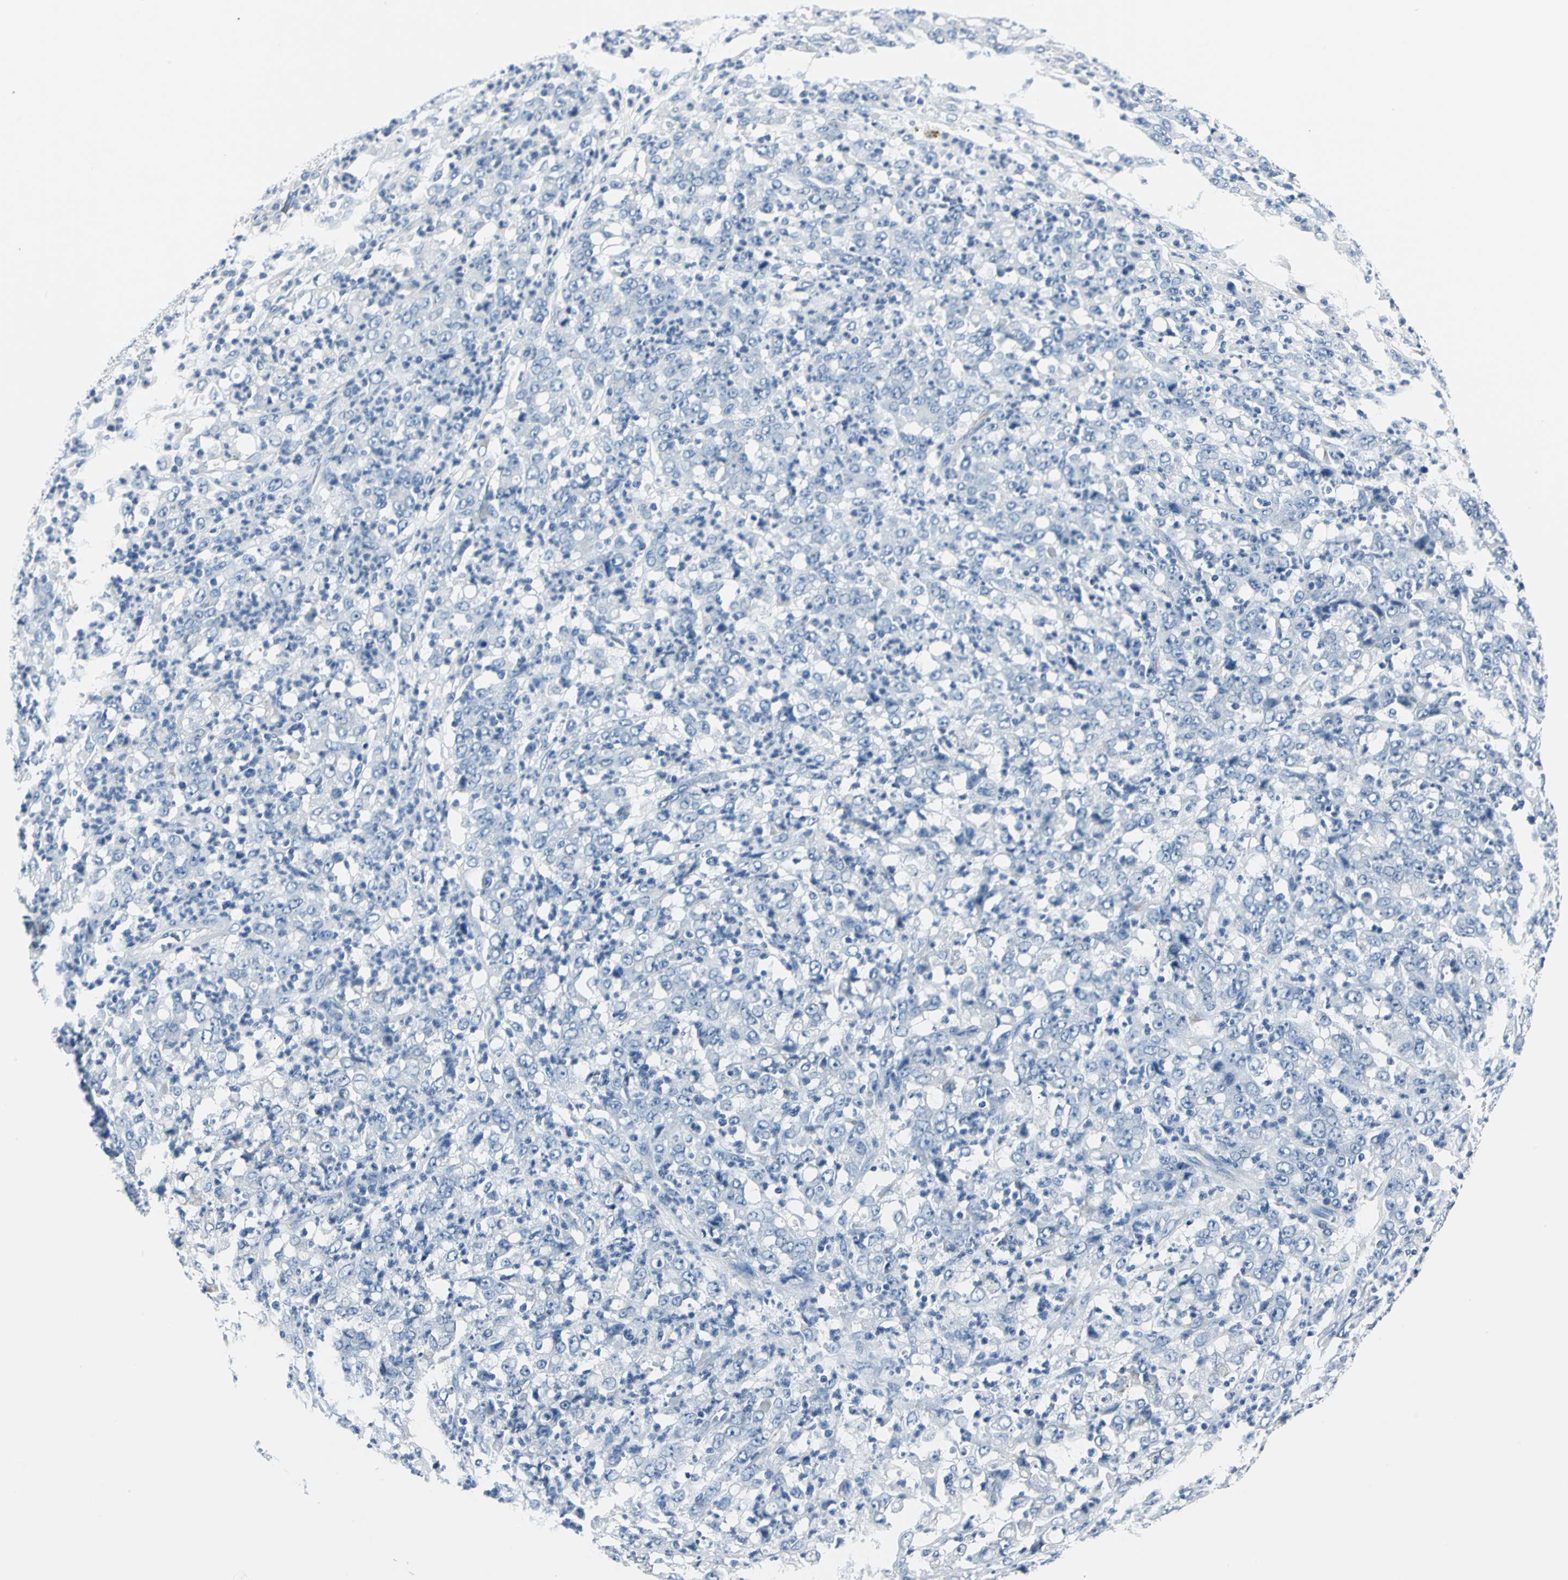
{"staining": {"intensity": "negative", "quantity": "none", "location": "none"}, "tissue": "stomach cancer", "cell_type": "Tumor cells", "image_type": "cancer", "snomed": [{"axis": "morphology", "description": "Adenocarcinoma, NOS"}, {"axis": "topography", "description": "Stomach, lower"}], "caption": "The immunohistochemistry image has no significant expression in tumor cells of adenocarcinoma (stomach) tissue.", "gene": "B3GNT2", "patient": {"sex": "female", "age": 71}}